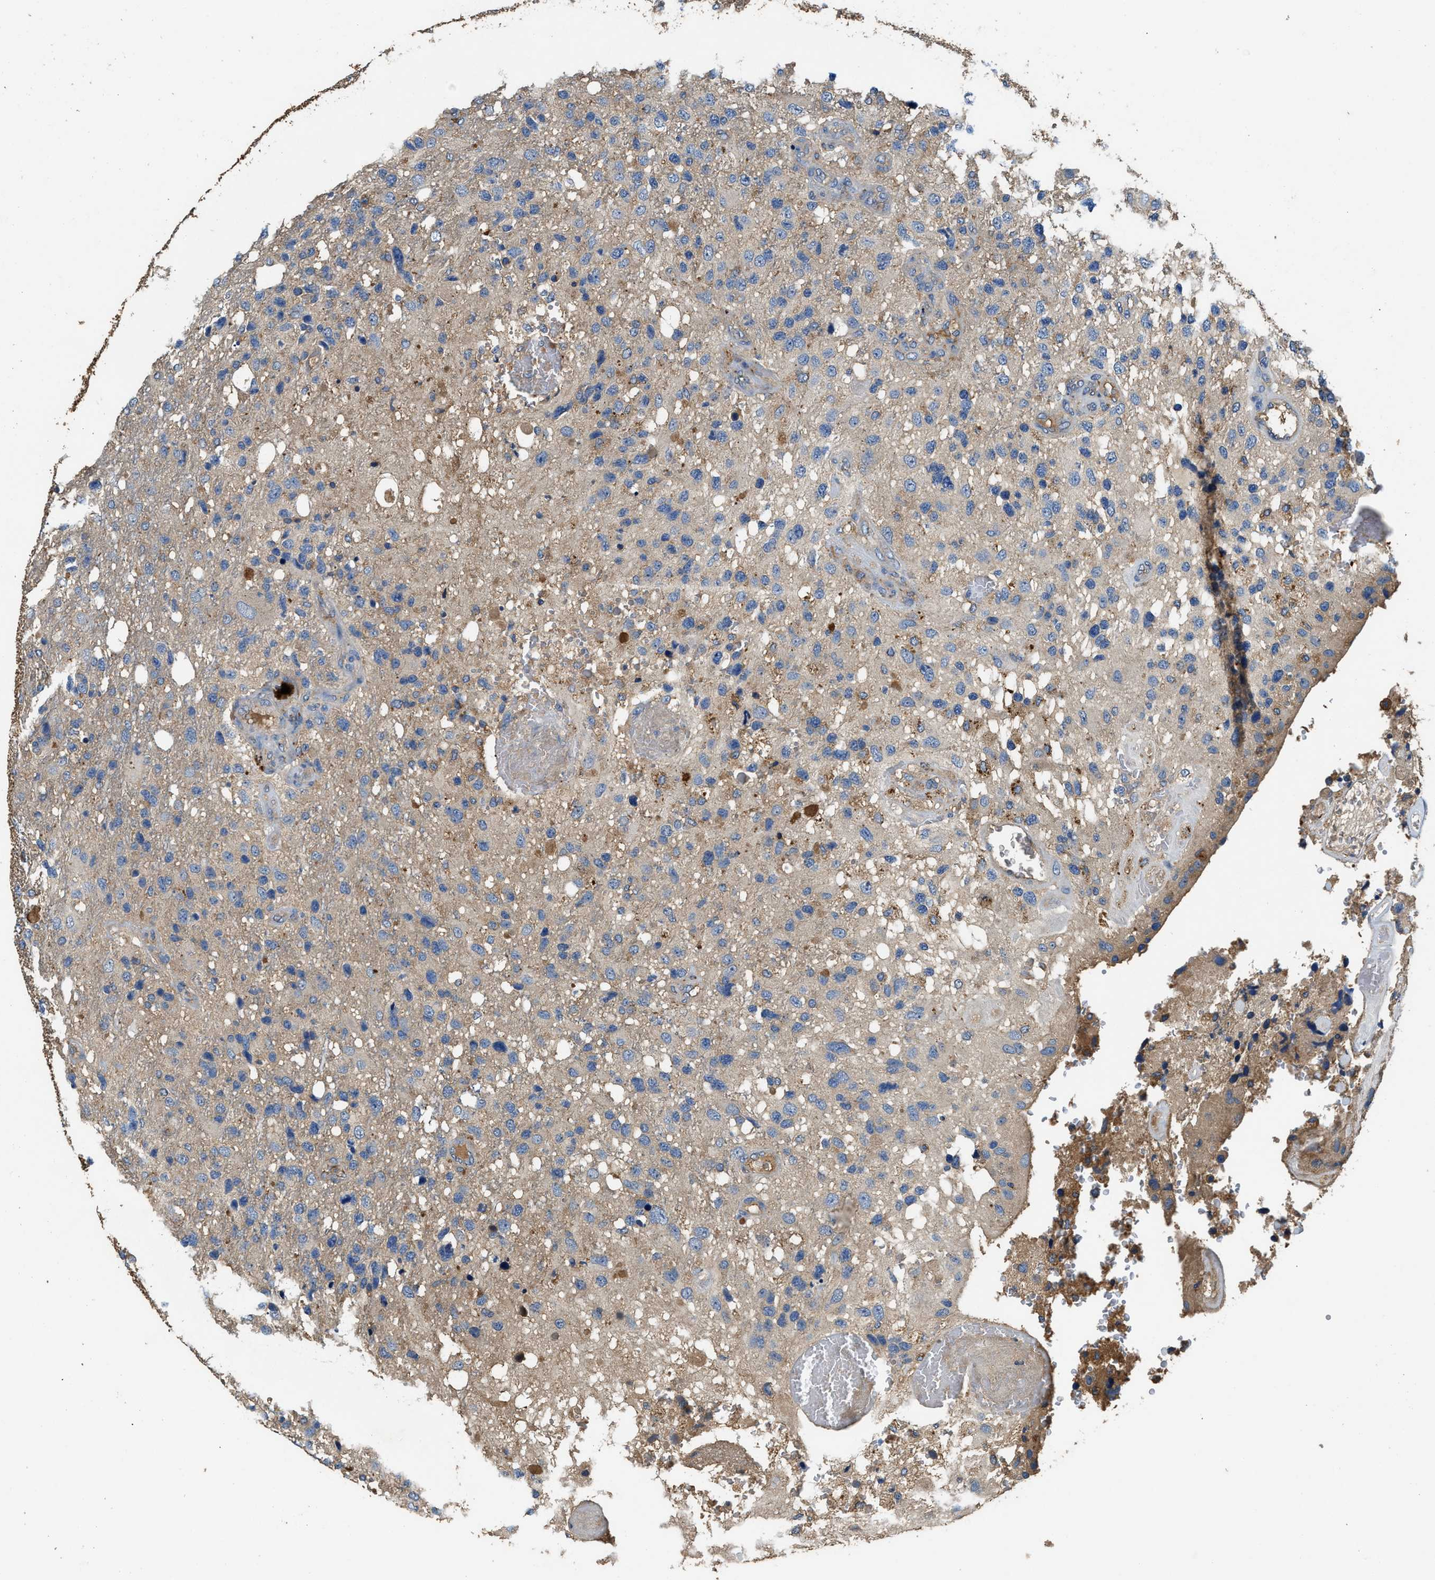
{"staining": {"intensity": "negative", "quantity": "none", "location": "none"}, "tissue": "glioma", "cell_type": "Tumor cells", "image_type": "cancer", "snomed": [{"axis": "morphology", "description": "Glioma, malignant, High grade"}, {"axis": "topography", "description": "Brain"}], "caption": "Immunohistochemical staining of malignant glioma (high-grade) displays no significant positivity in tumor cells.", "gene": "BLOC1S1", "patient": {"sex": "female", "age": 58}}